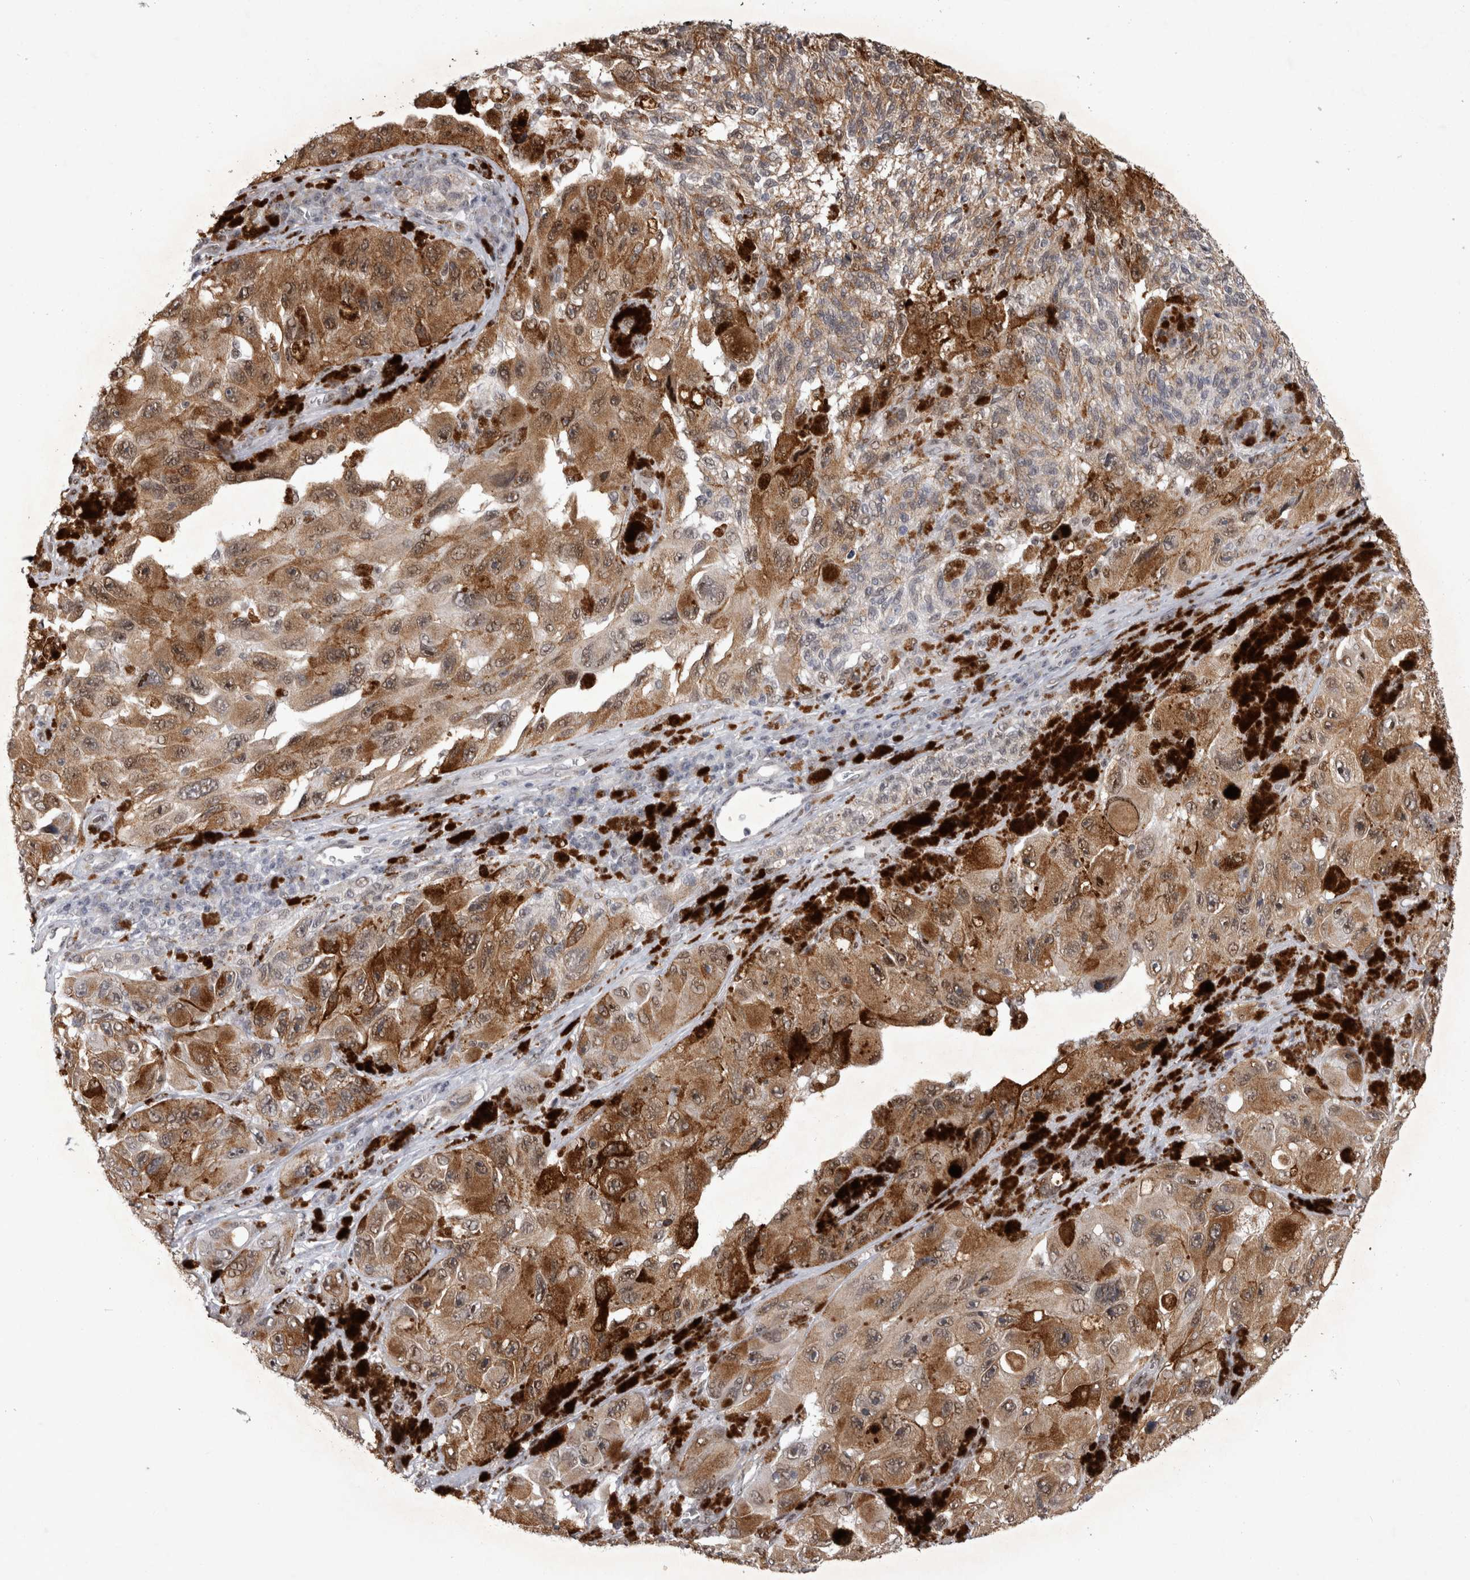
{"staining": {"intensity": "moderate", "quantity": ">75%", "location": "cytoplasmic/membranous"}, "tissue": "melanoma", "cell_type": "Tumor cells", "image_type": "cancer", "snomed": [{"axis": "morphology", "description": "Malignant melanoma, NOS"}, {"axis": "topography", "description": "Skin"}], "caption": "Melanoma tissue exhibits moderate cytoplasmic/membranous positivity in approximately >75% of tumor cells, visualized by immunohistochemistry.", "gene": "IFI44", "patient": {"sex": "female", "age": 73}}